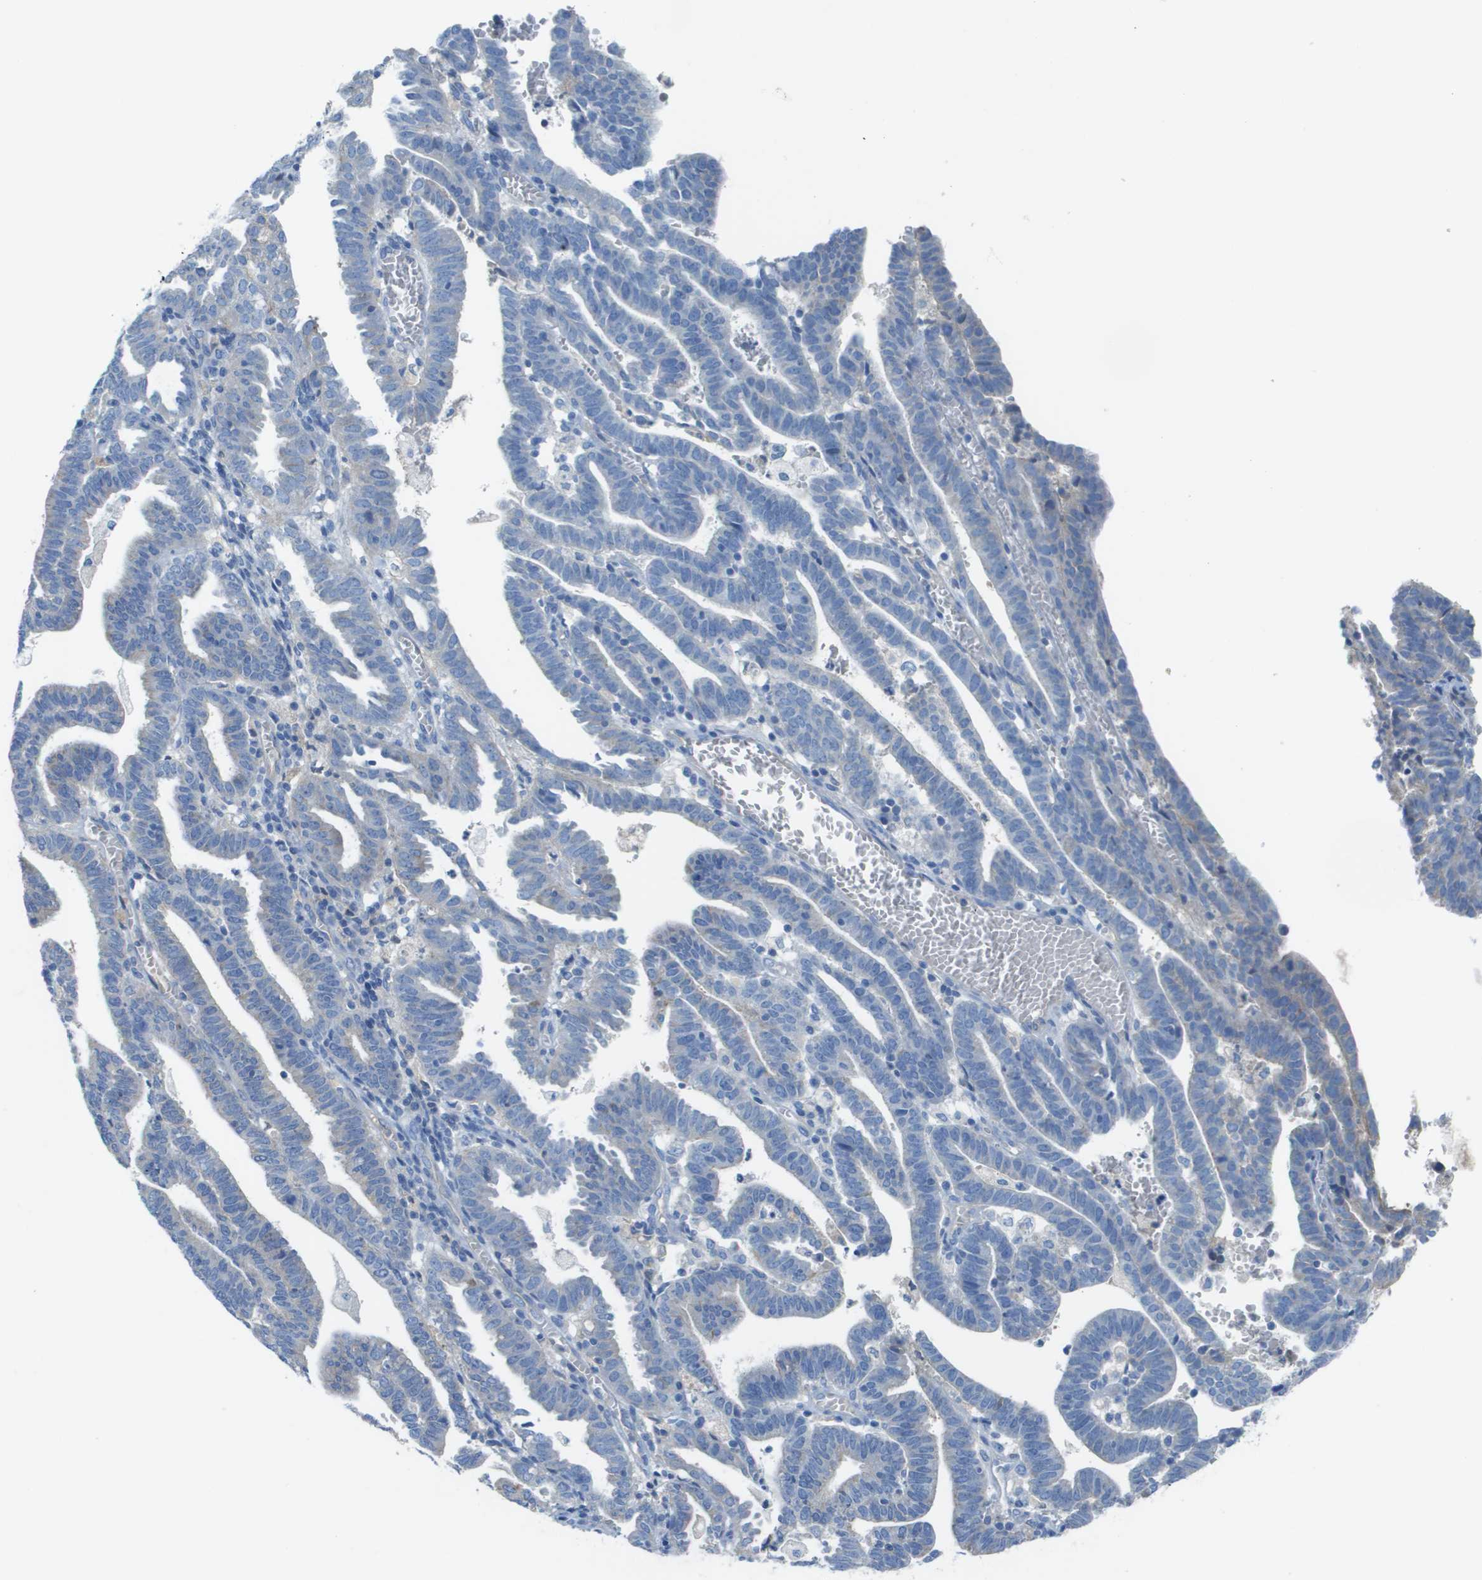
{"staining": {"intensity": "negative", "quantity": "none", "location": "none"}, "tissue": "endometrial cancer", "cell_type": "Tumor cells", "image_type": "cancer", "snomed": [{"axis": "morphology", "description": "Adenocarcinoma, NOS"}, {"axis": "topography", "description": "Uterus"}], "caption": "Tumor cells show no significant protein positivity in adenocarcinoma (endometrial).", "gene": "CD46", "patient": {"sex": "female", "age": 83}}